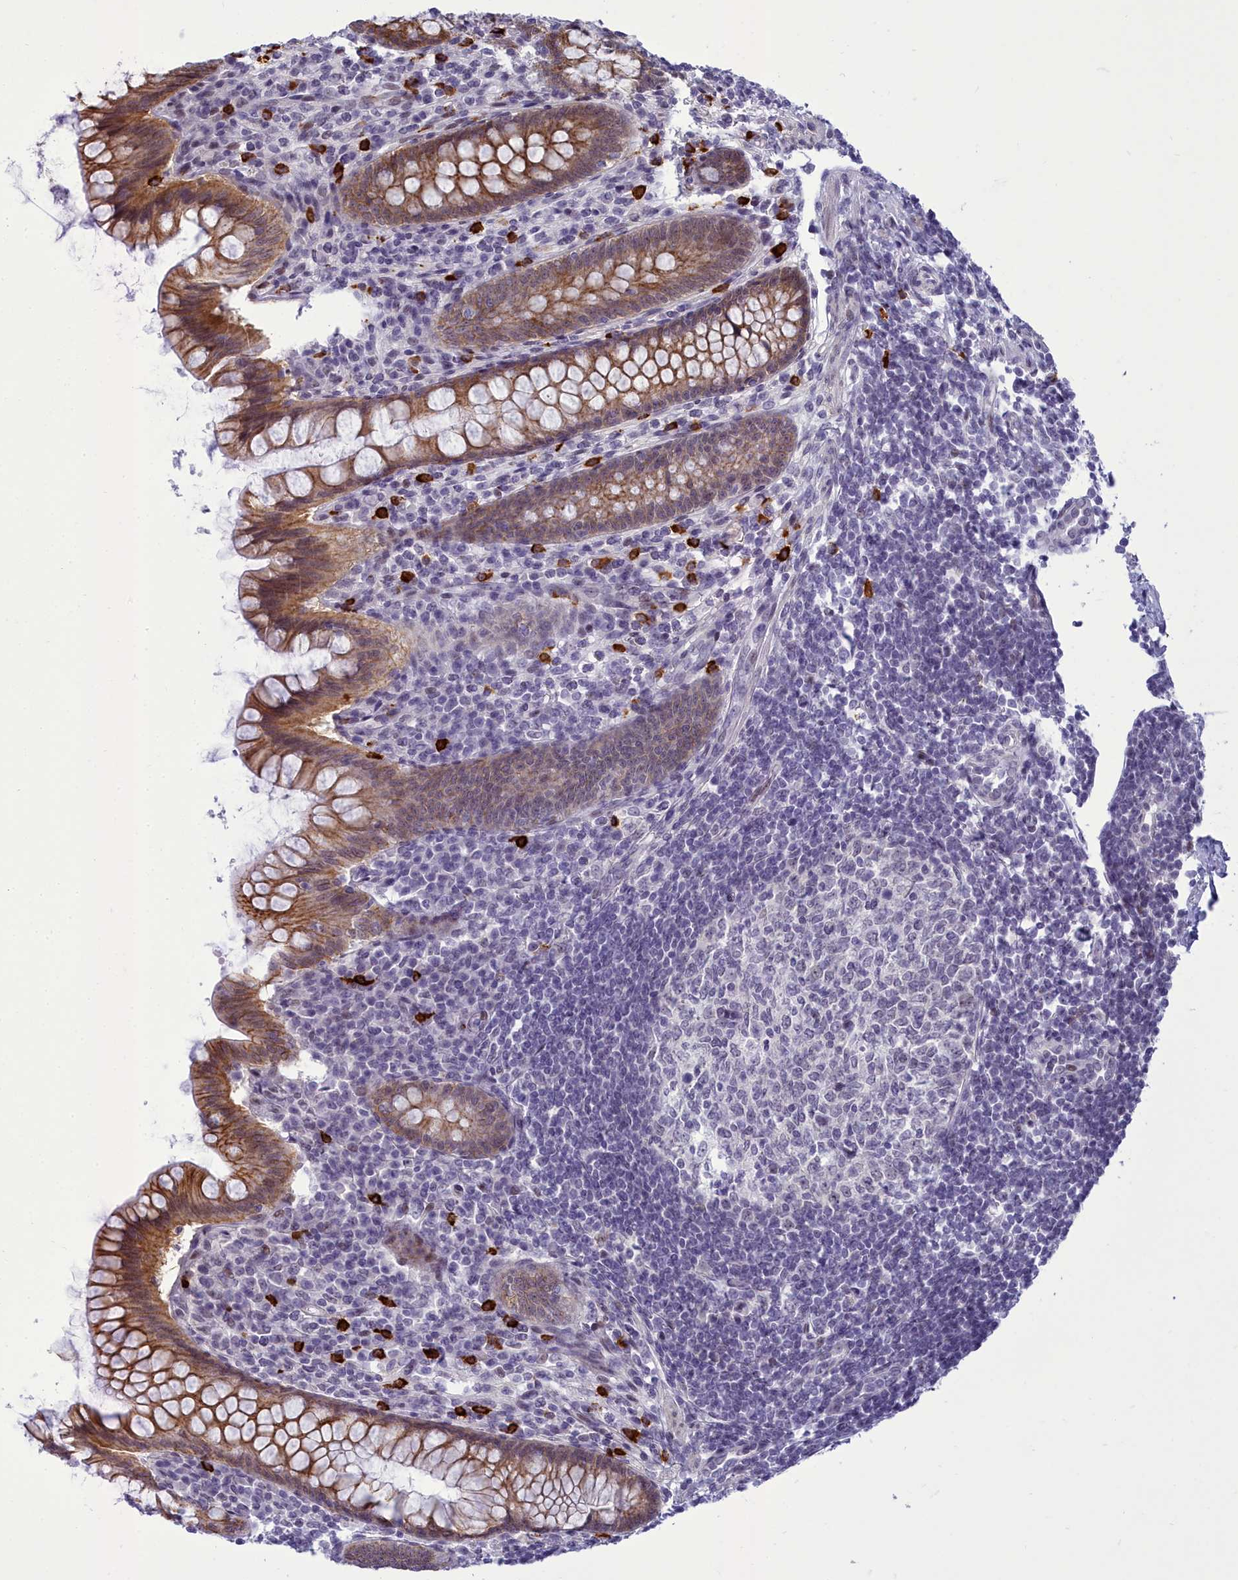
{"staining": {"intensity": "moderate", "quantity": ">75%", "location": "cytoplasmic/membranous"}, "tissue": "appendix", "cell_type": "Glandular cells", "image_type": "normal", "snomed": [{"axis": "morphology", "description": "Normal tissue, NOS"}, {"axis": "topography", "description": "Appendix"}], "caption": "Appendix stained with immunohistochemistry exhibits moderate cytoplasmic/membranous expression in about >75% of glandular cells. (Brightfield microscopy of DAB IHC at high magnification).", "gene": "CEACAM19", "patient": {"sex": "female", "age": 33}}